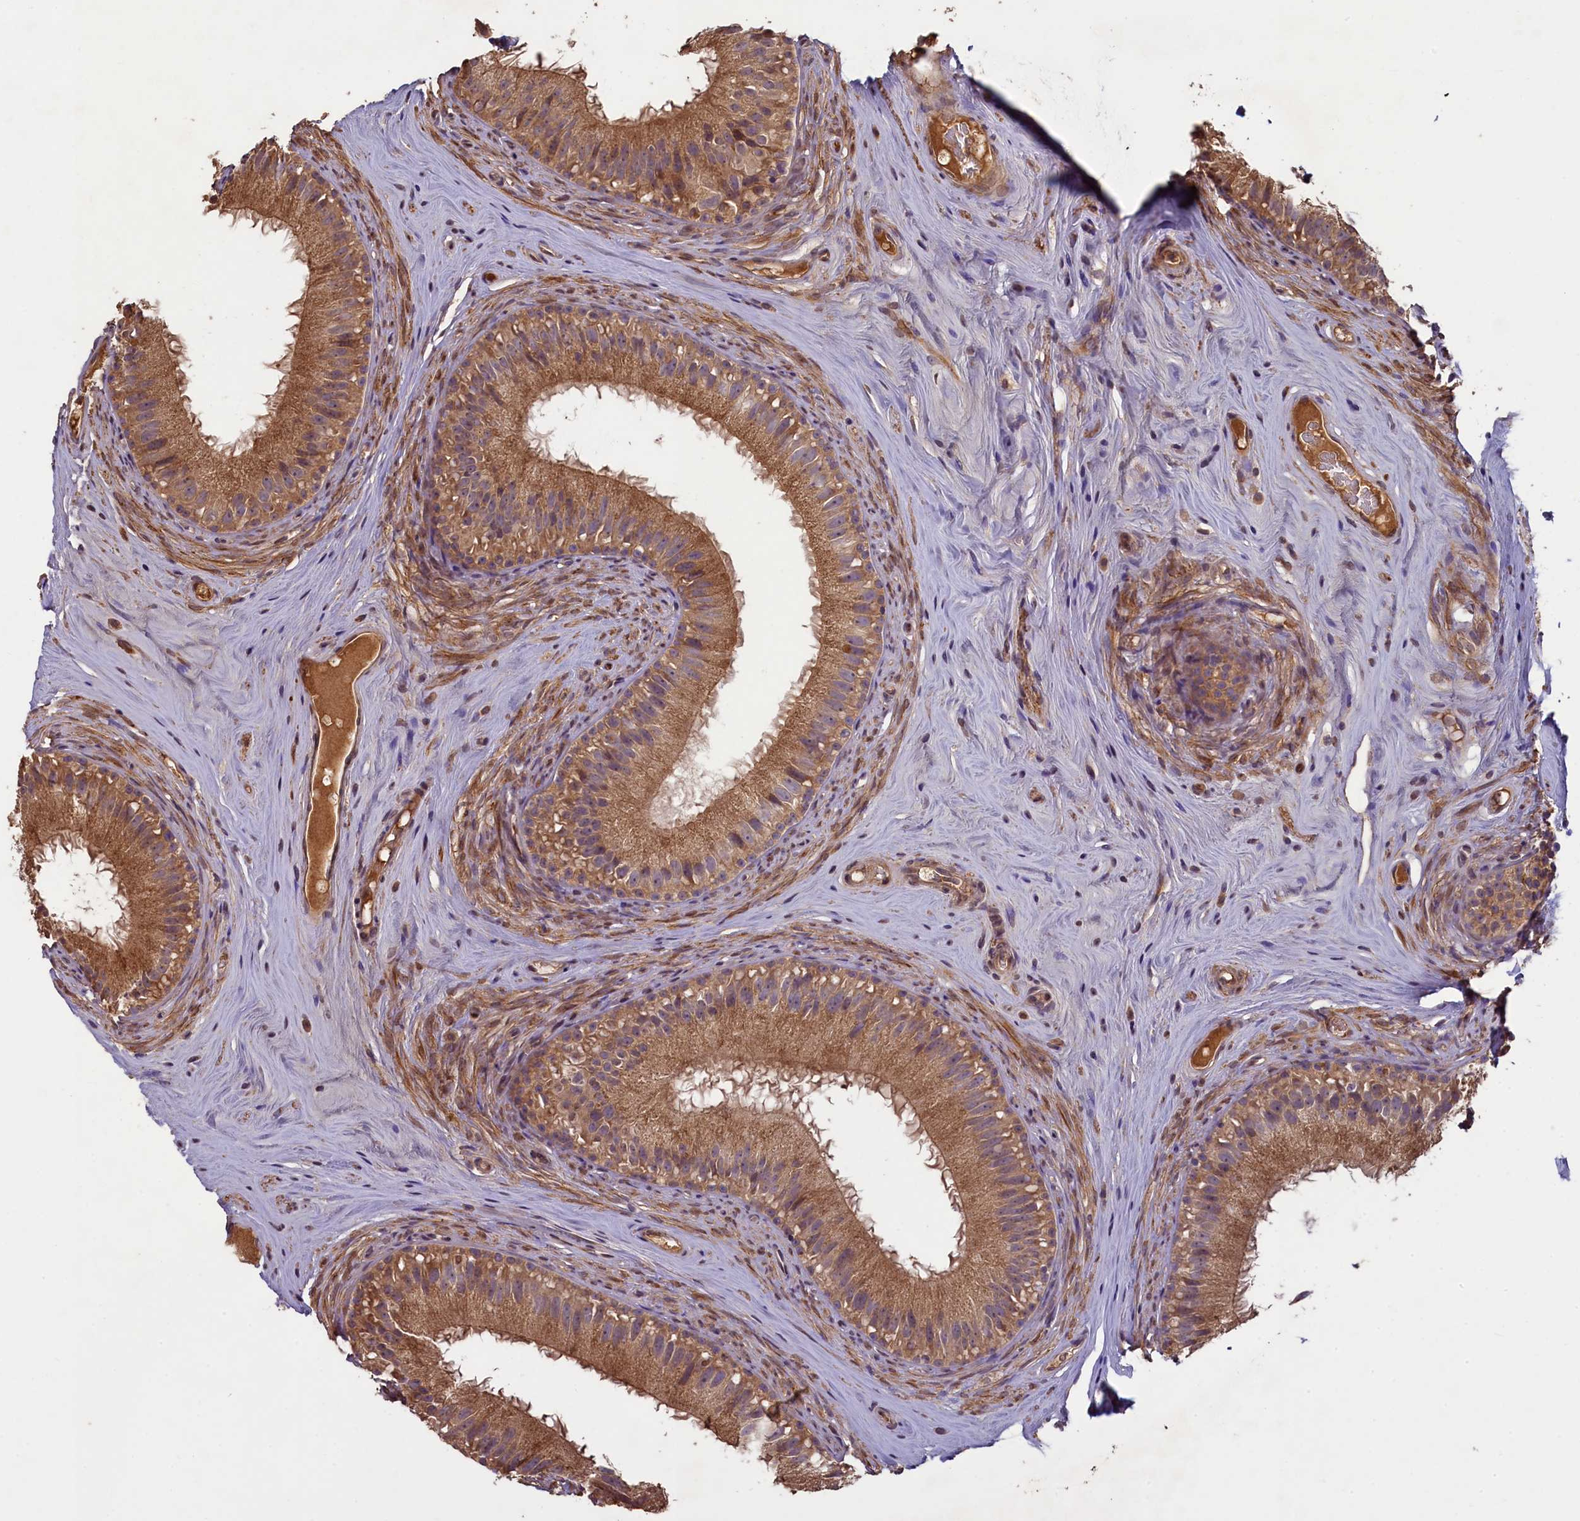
{"staining": {"intensity": "moderate", "quantity": ">75%", "location": "cytoplasmic/membranous"}, "tissue": "epididymis", "cell_type": "Glandular cells", "image_type": "normal", "snomed": [{"axis": "morphology", "description": "Normal tissue, NOS"}, {"axis": "topography", "description": "Epididymis"}], "caption": "Glandular cells show moderate cytoplasmic/membranous expression in about >75% of cells in benign epididymis.", "gene": "NUDT6", "patient": {"sex": "male", "age": 45}}